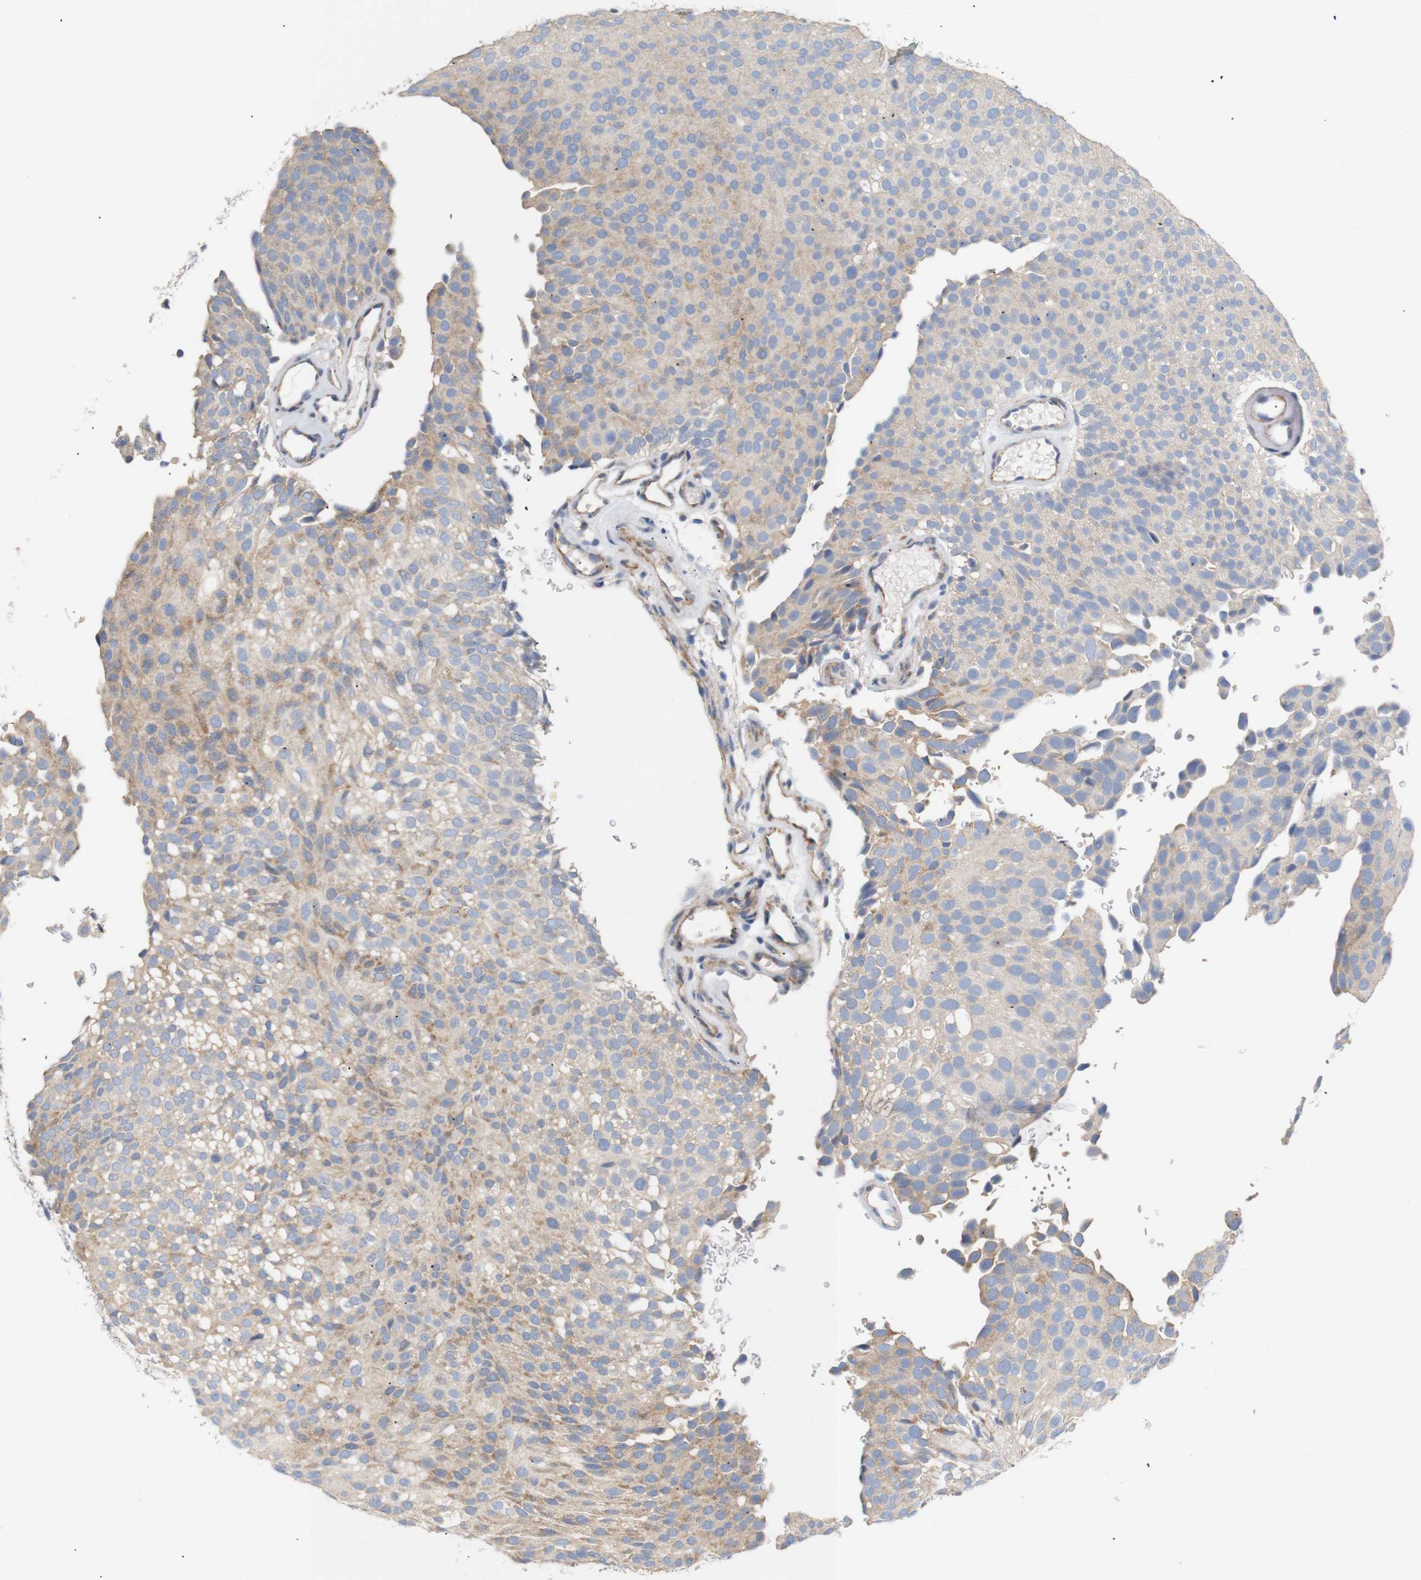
{"staining": {"intensity": "weak", "quantity": "25%-75%", "location": "cytoplasmic/membranous"}, "tissue": "urothelial cancer", "cell_type": "Tumor cells", "image_type": "cancer", "snomed": [{"axis": "morphology", "description": "Urothelial carcinoma, Low grade"}, {"axis": "topography", "description": "Urinary bladder"}], "caption": "Approximately 25%-75% of tumor cells in human low-grade urothelial carcinoma display weak cytoplasmic/membranous protein expression as visualized by brown immunohistochemical staining.", "gene": "TRIM5", "patient": {"sex": "male", "age": 78}}